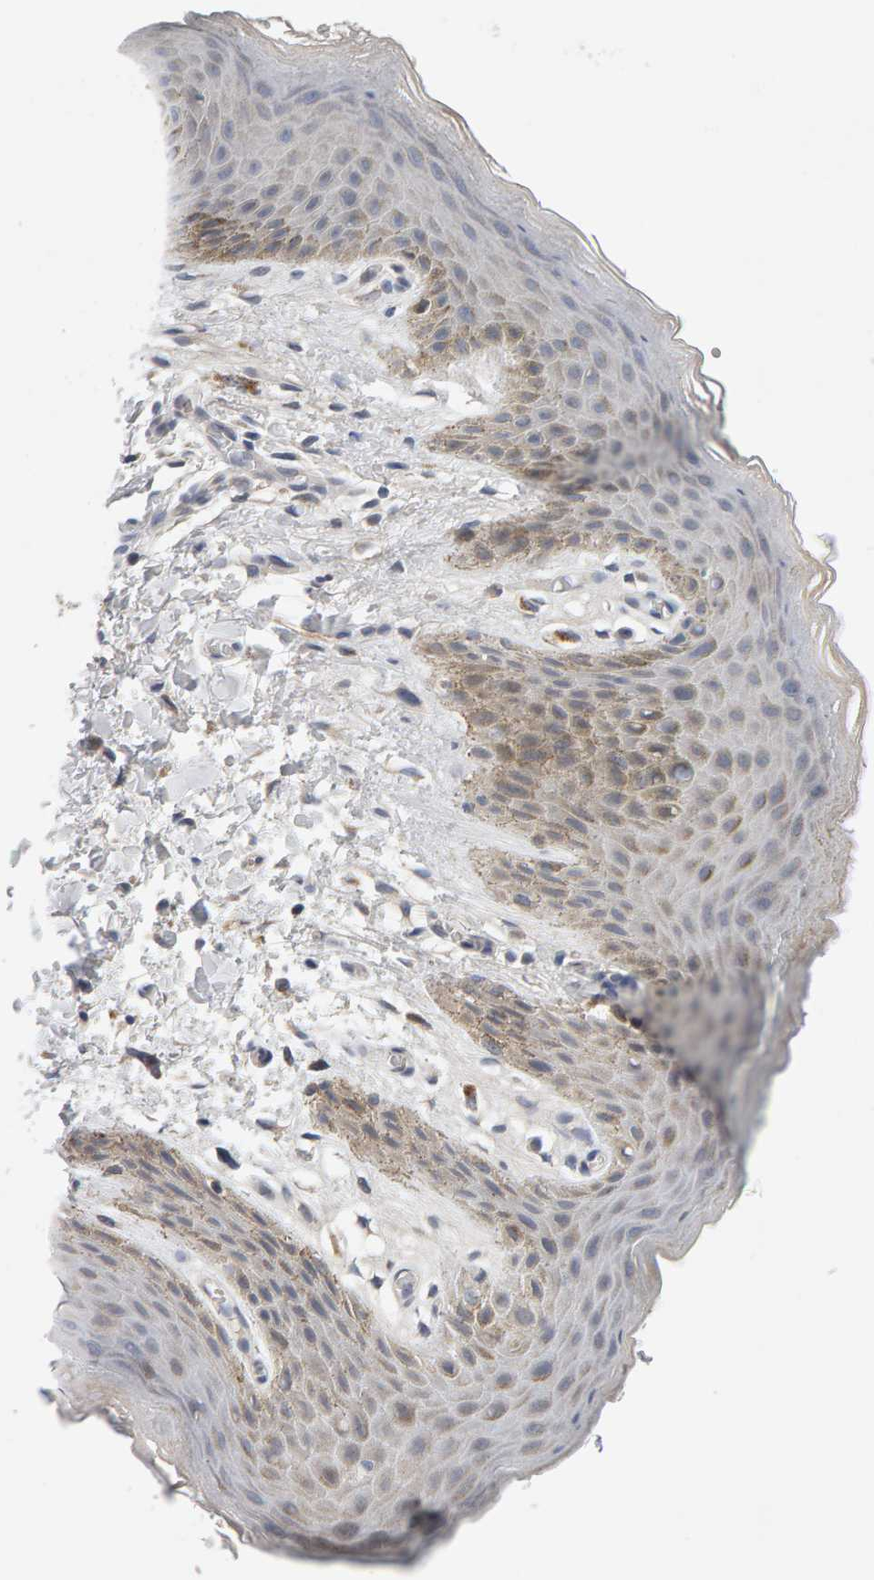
{"staining": {"intensity": "weak", "quantity": "<25%", "location": "cytoplasmic/membranous"}, "tissue": "skin", "cell_type": "Epidermal cells", "image_type": "normal", "snomed": [{"axis": "morphology", "description": "Normal tissue, NOS"}, {"axis": "topography", "description": "Anal"}, {"axis": "topography", "description": "Peripheral nerve tissue"}], "caption": "Photomicrograph shows no protein positivity in epidermal cells of unremarkable skin.", "gene": "GFUS", "patient": {"sex": "male", "age": 44}}